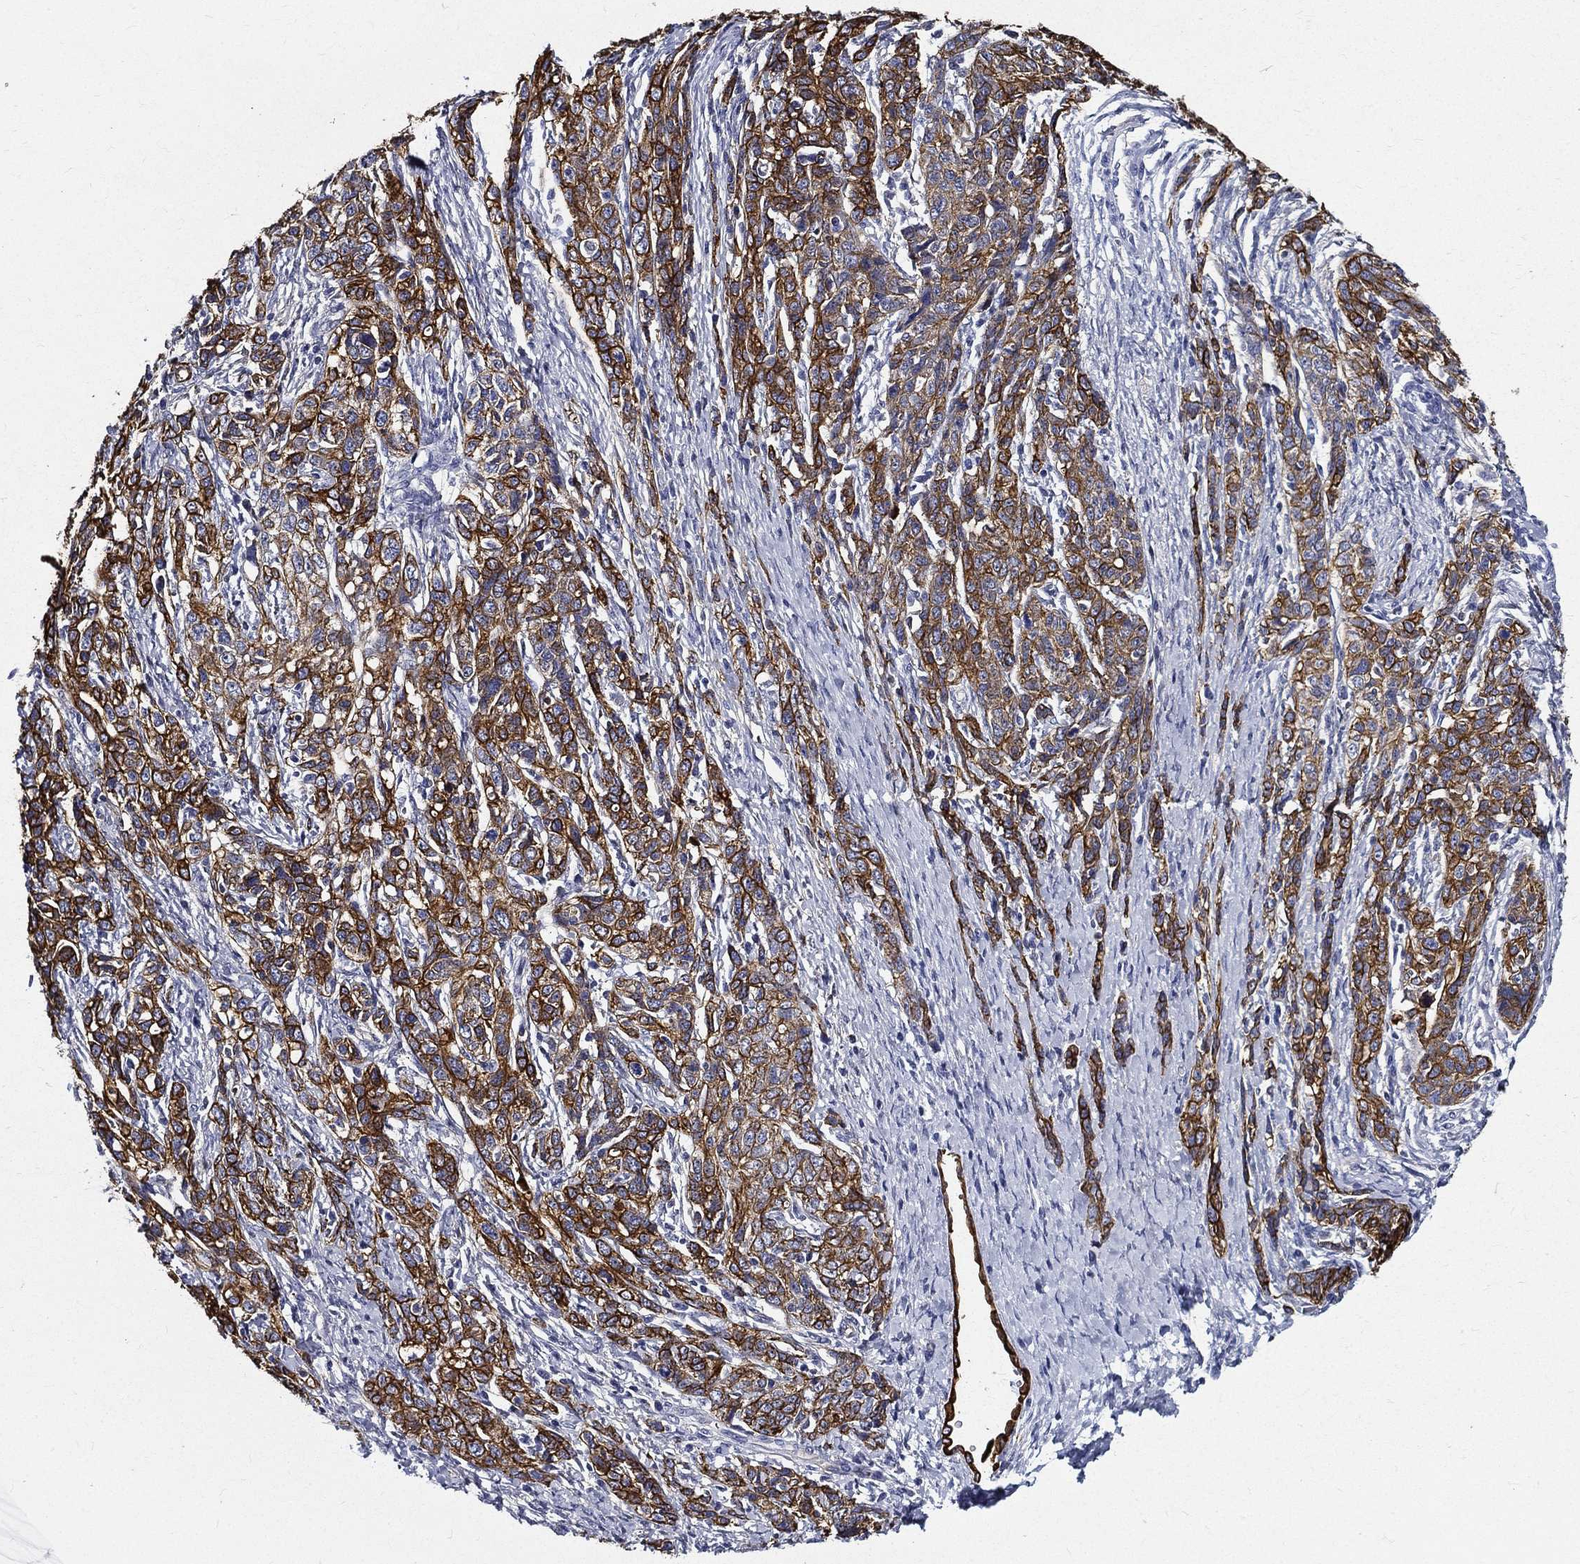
{"staining": {"intensity": "strong", "quantity": ">75%", "location": "cytoplasmic/membranous"}, "tissue": "ovarian cancer", "cell_type": "Tumor cells", "image_type": "cancer", "snomed": [{"axis": "morphology", "description": "Cystadenocarcinoma, serous, NOS"}, {"axis": "topography", "description": "Ovary"}], "caption": "A brown stain highlights strong cytoplasmic/membranous expression of a protein in ovarian serous cystadenocarcinoma tumor cells.", "gene": "NEDD9", "patient": {"sex": "female", "age": 71}}